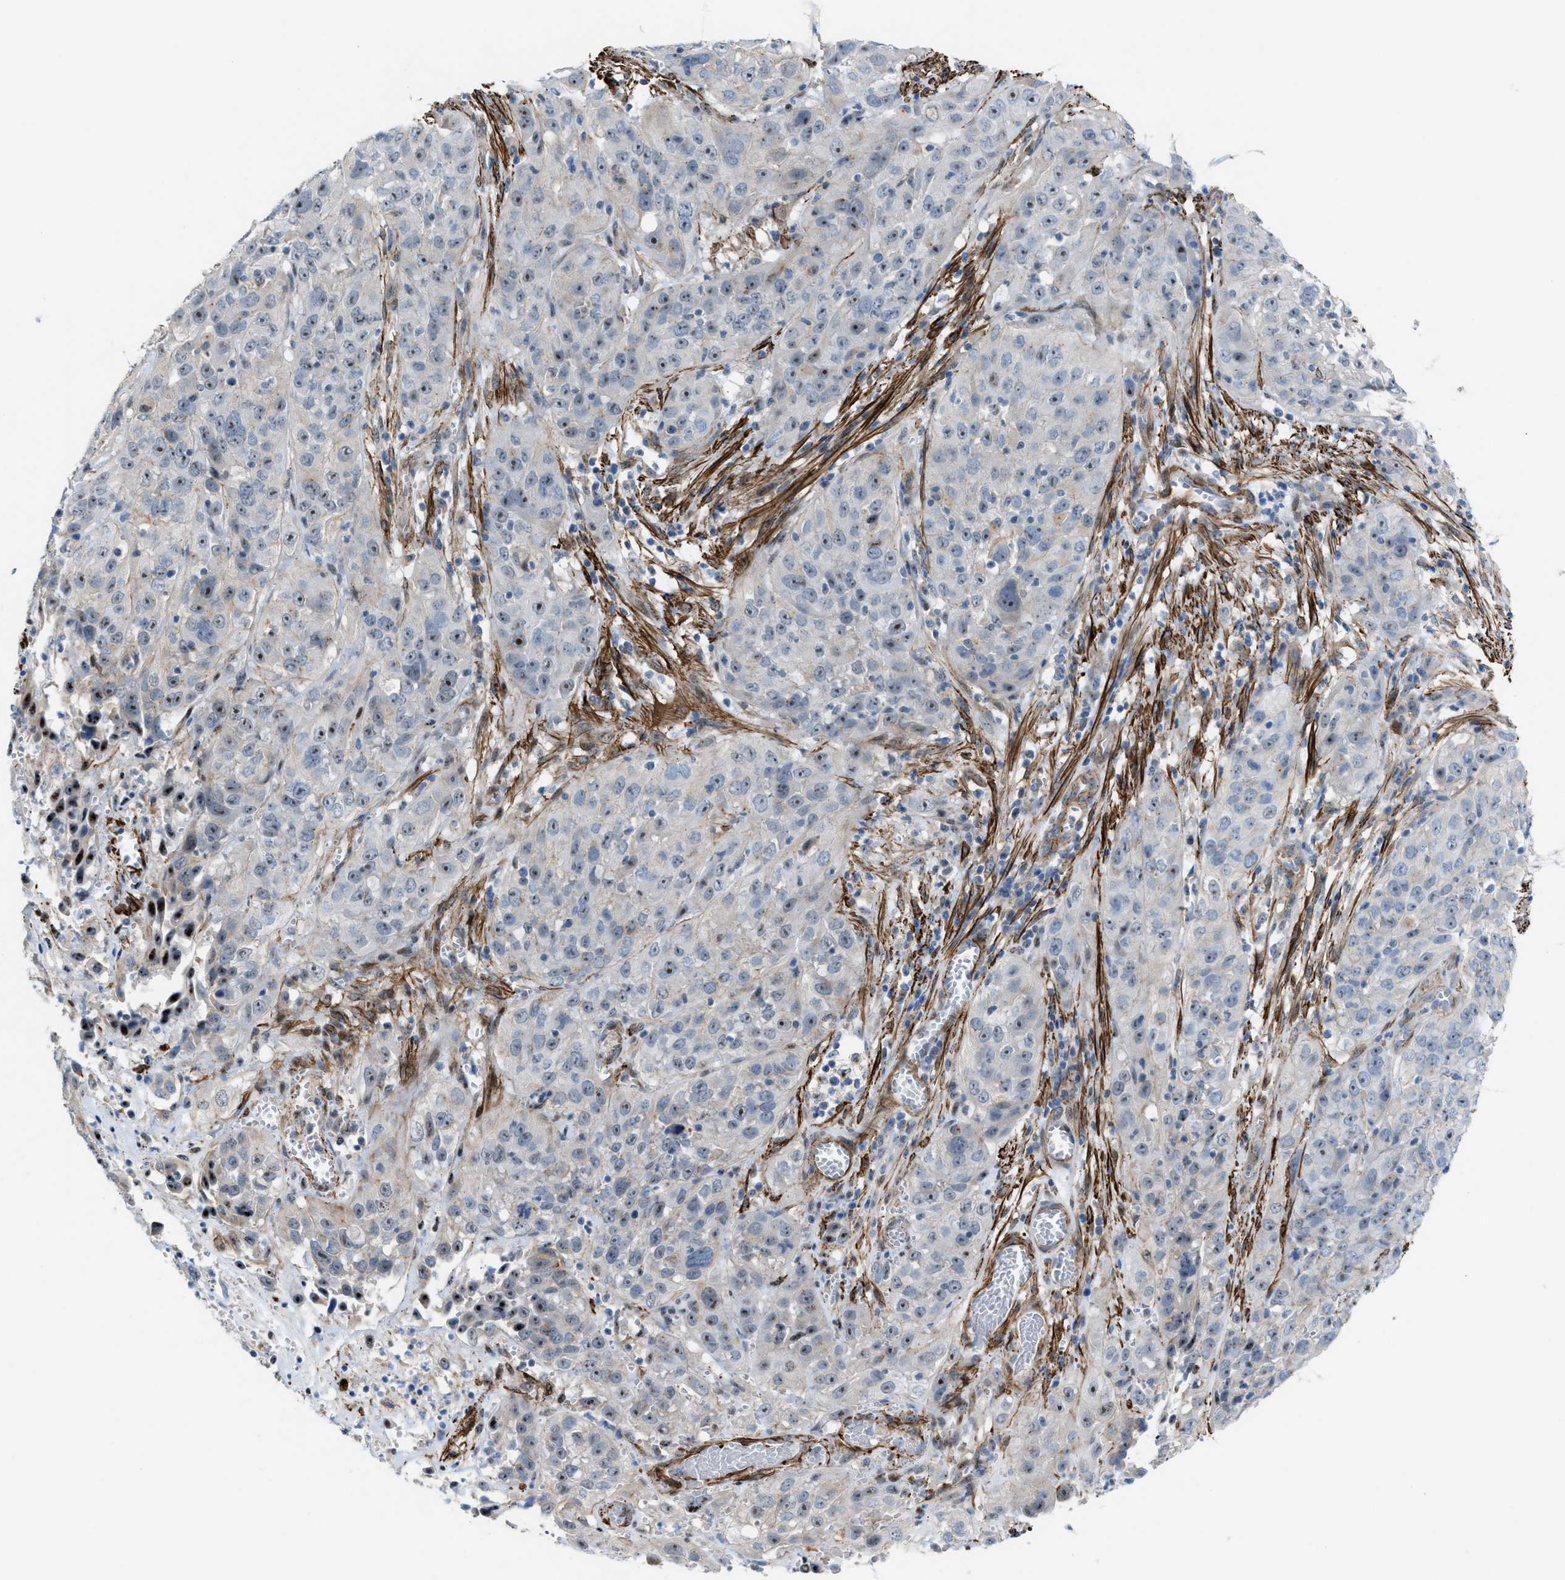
{"staining": {"intensity": "moderate", "quantity": ">75%", "location": "nuclear"}, "tissue": "cervical cancer", "cell_type": "Tumor cells", "image_type": "cancer", "snomed": [{"axis": "morphology", "description": "Squamous cell carcinoma, NOS"}, {"axis": "topography", "description": "Cervix"}], "caption": "The micrograph displays a brown stain indicating the presence of a protein in the nuclear of tumor cells in squamous cell carcinoma (cervical).", "gene": "NQO2", "patient": {"sex": "female", "age": 32}}